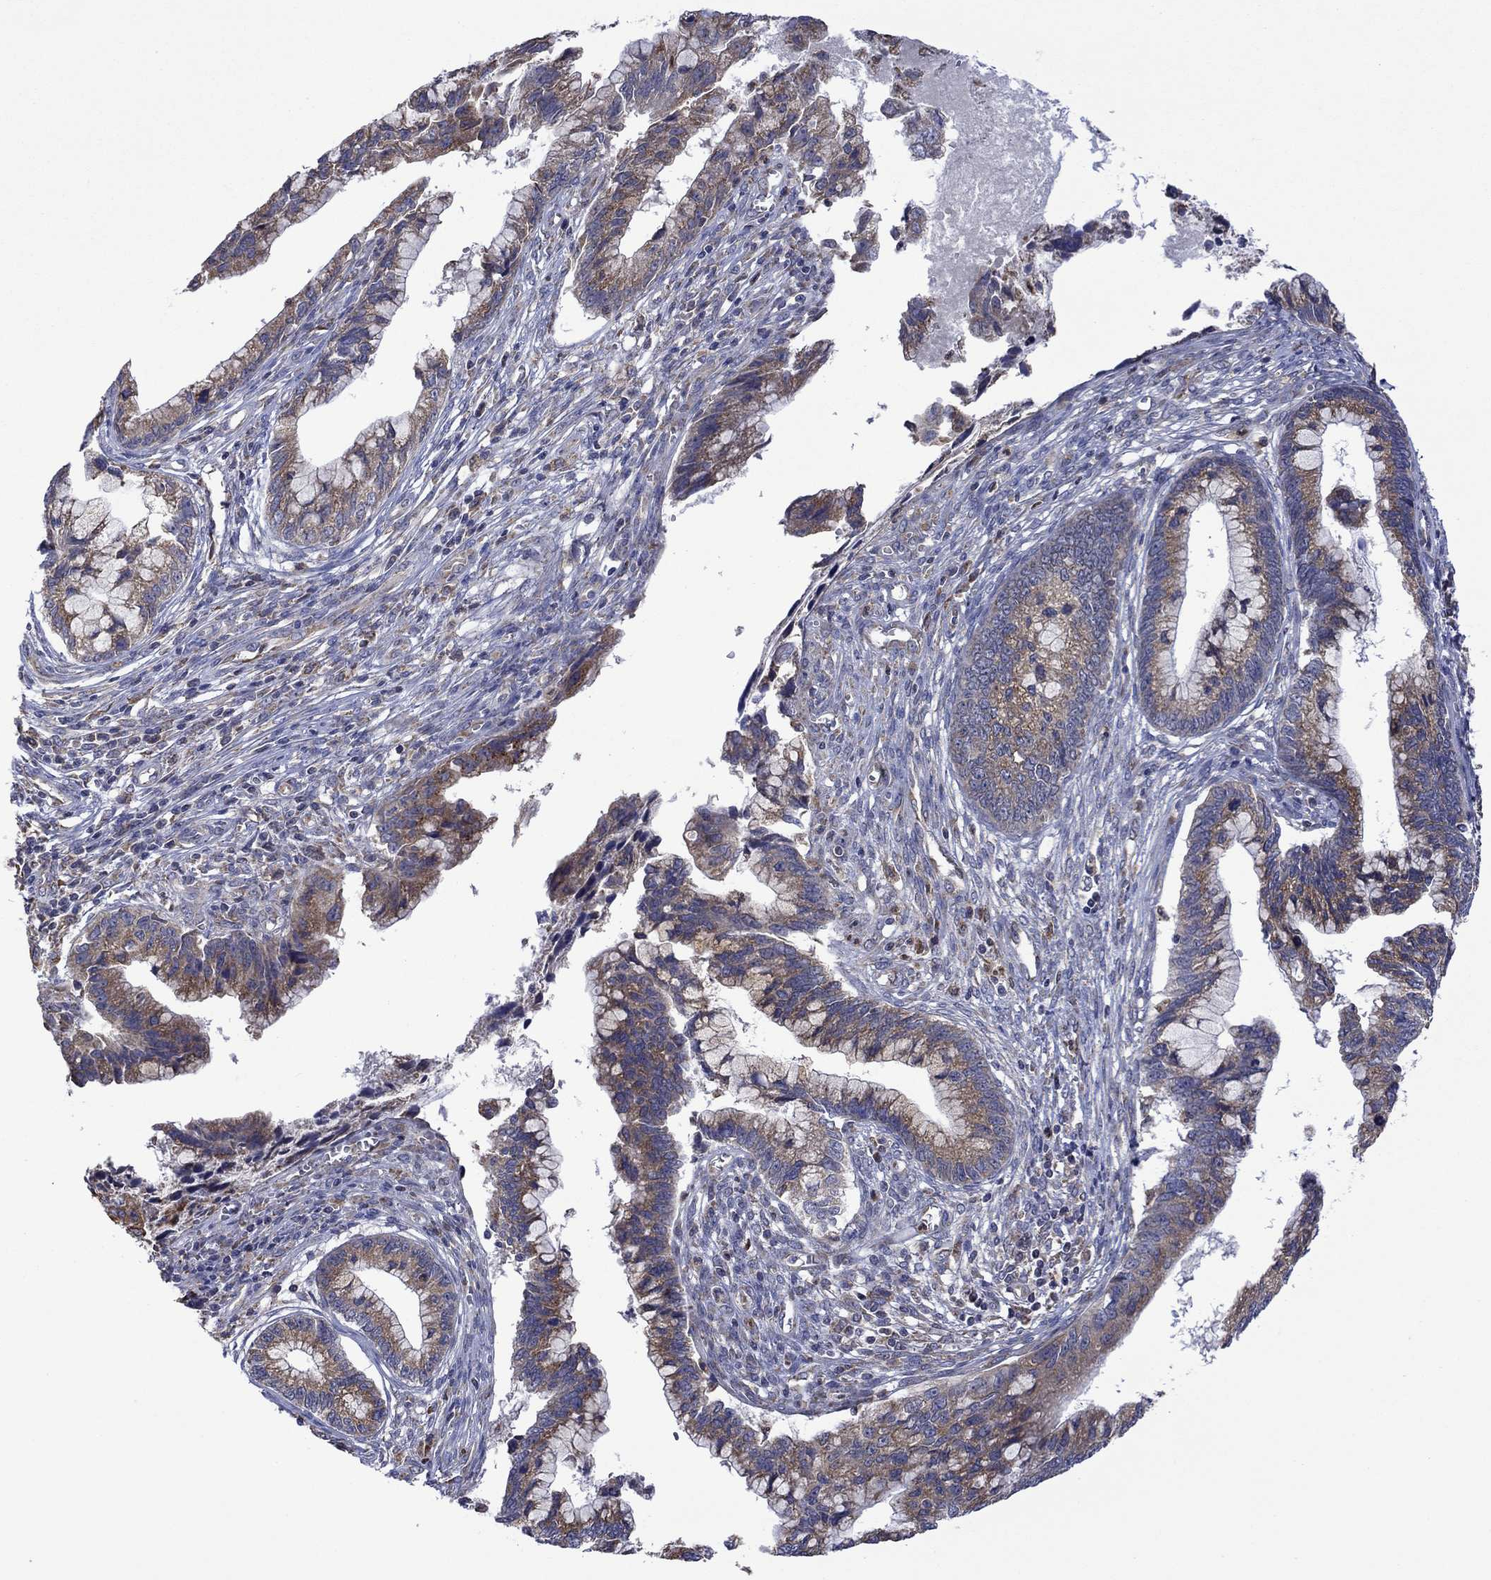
{"staining": {"intensity": "moderate", "quantity": "25%-75%", "location": "cytoplasmic/membranous"}, "tissue": "cervical cancer", "cell_type": "Tumor cells", "image_type": "cancer", "snomed": [{"axis": "morphology", "description": "Adenocarcinoma, NOS"}, {"axis": "topography", "description": "Cervix"}], "caption": "Brown immunohistochemical staining in cervical adenocarcinoma reveals moderate cytoplasmic/membranous staining in approximately 25%-75% of tumor cells. (IHC, brightfield microscopy, high magnification).", "gene": "FURIN", "patient": {"sex": "female", "age": 44}}